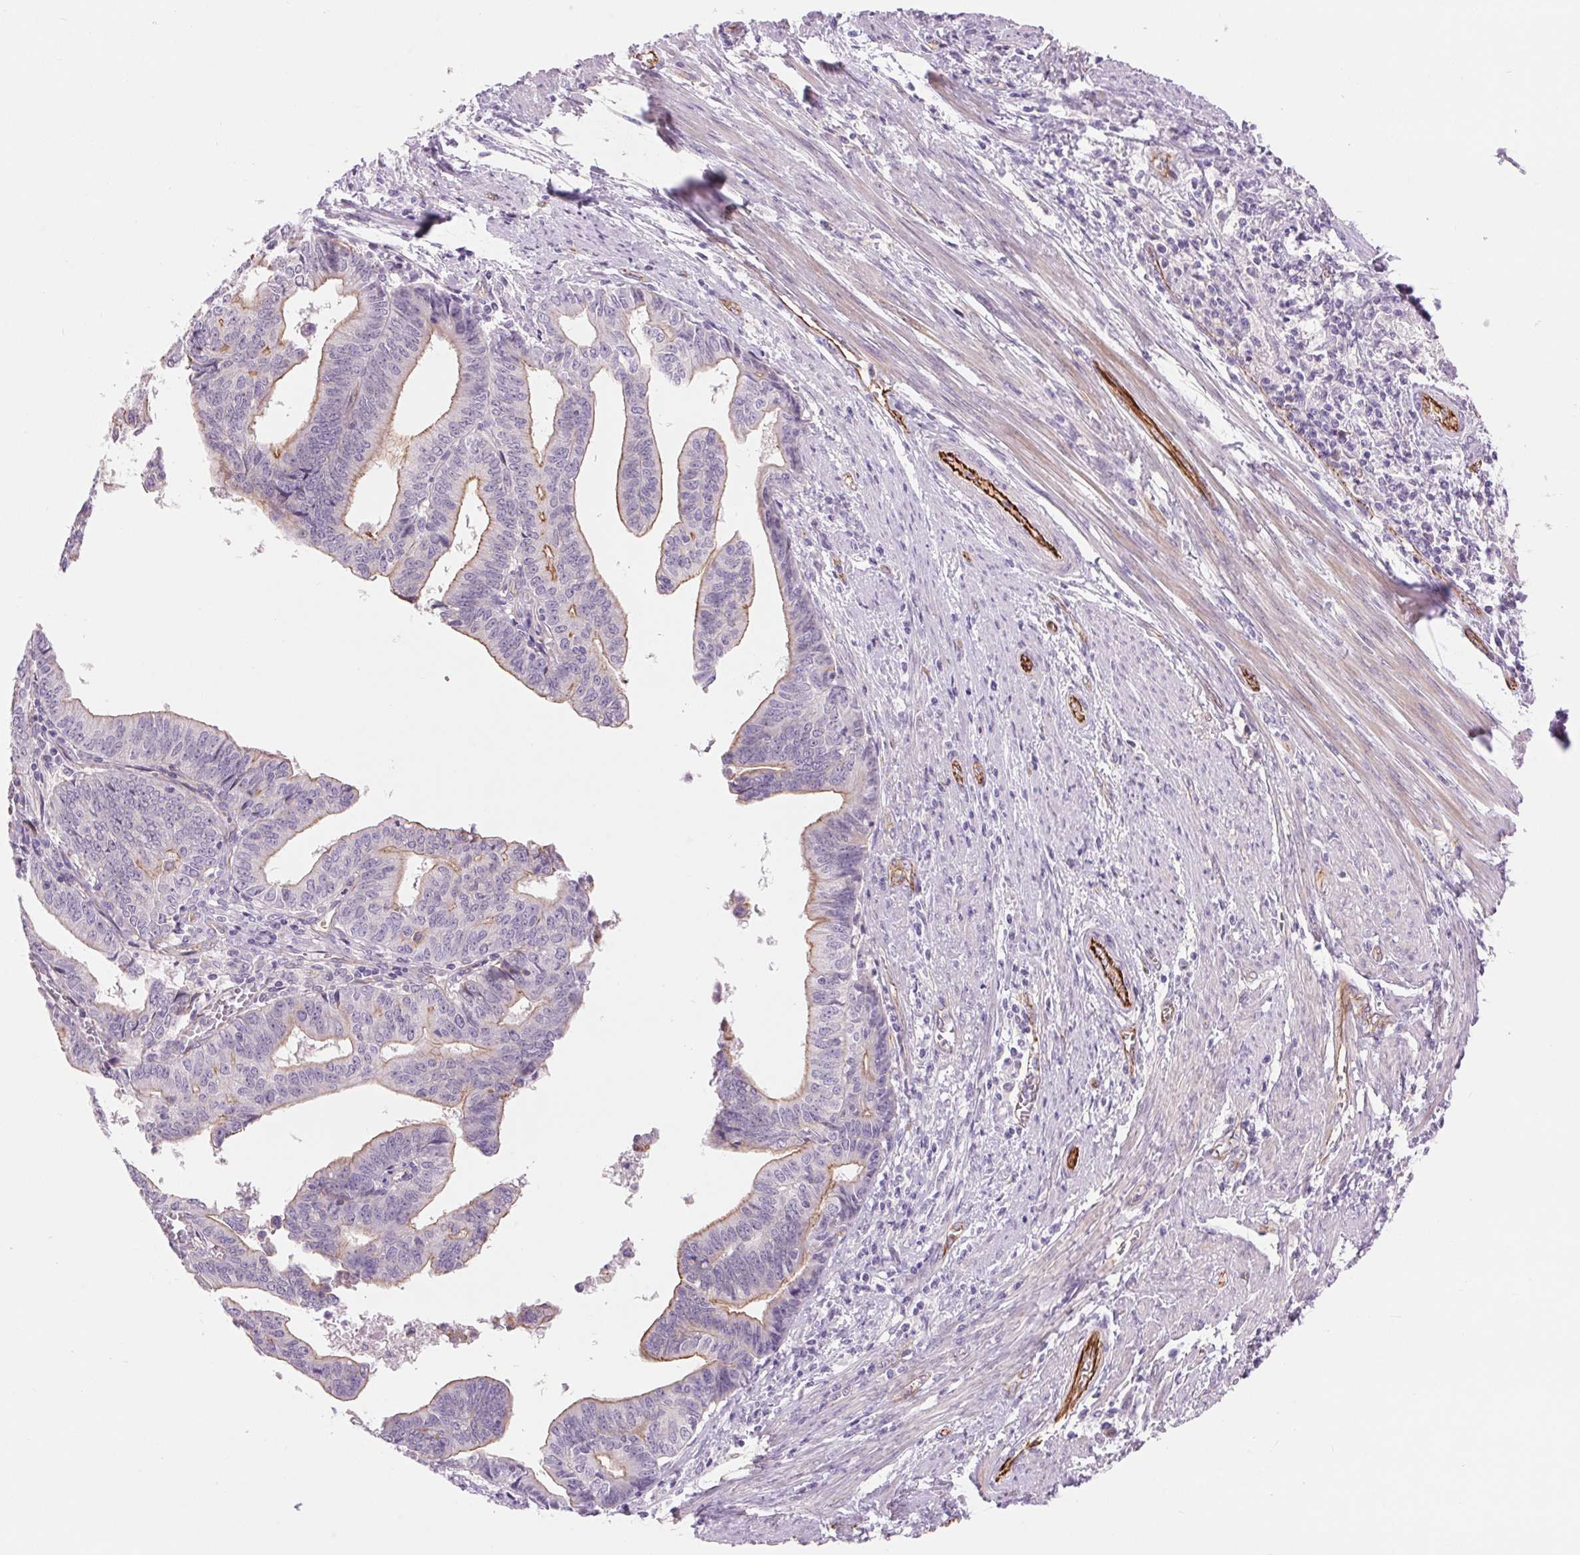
{"staining": {"intensity": "weak", "quantity": "25%-75%", "location": "cytoplasmic/membranous"}, "tissue": "endometrial cancer", "cell_type": "Tumor cells", "image_type": "cancer", "snomed": [{"axis": "morphology", "description": "Adenocarcinoma, NOS"}, {"axis": "topography", "description": "Endometrium"}], "caption": "A brown stain labels weak cytoplasmic/membranous expression of a protein in human endometrial cancer tumor cells.", "gene": "DIXDC1", "patient": {"sex": "female", "age": 65}}